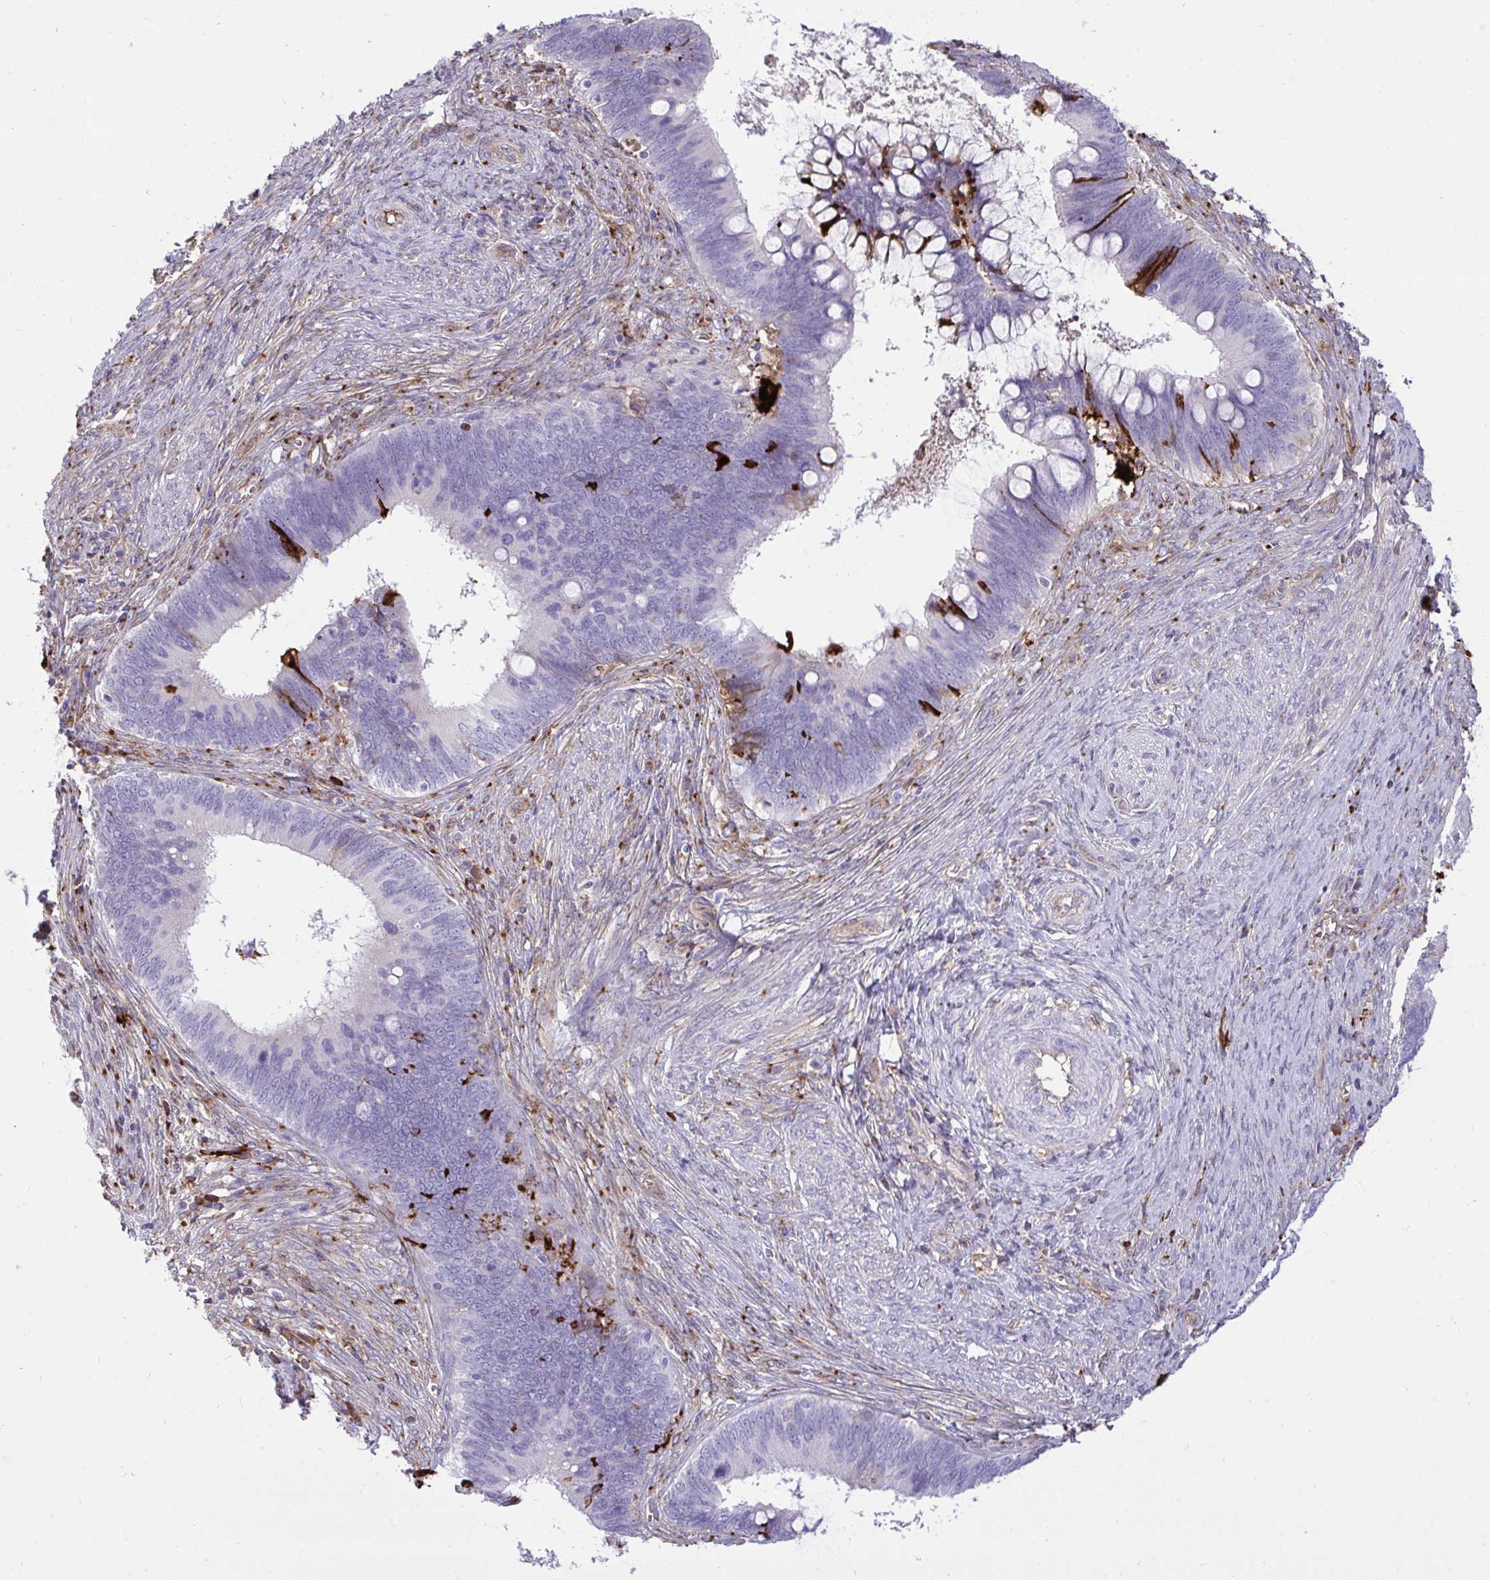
{"staining": {"intensity": "strong", "quantity": "<25%", "location": "cytoplasmic/membranous"}, "tissue": "cervical cancer", "cell_type": "Tumor cells", "image_type": "cancer", "snomed": [{"axis": "morphology", "description": "Adenocarcinoma, NOS"}, {"axis": "topography", "description": "Cervix"}], "caption": "Tumor cells demonstrate medium levels of strong cytoplasmic/membranous expression in about <25% of cells in human cervical cancer (adenocarcinoma). (DAB (3,3'-diaminobenzidine) = brown stain, brightfield microscopy at high magnification).", "gene": "F2", "patient": {"sex": "female", "age": 42}}